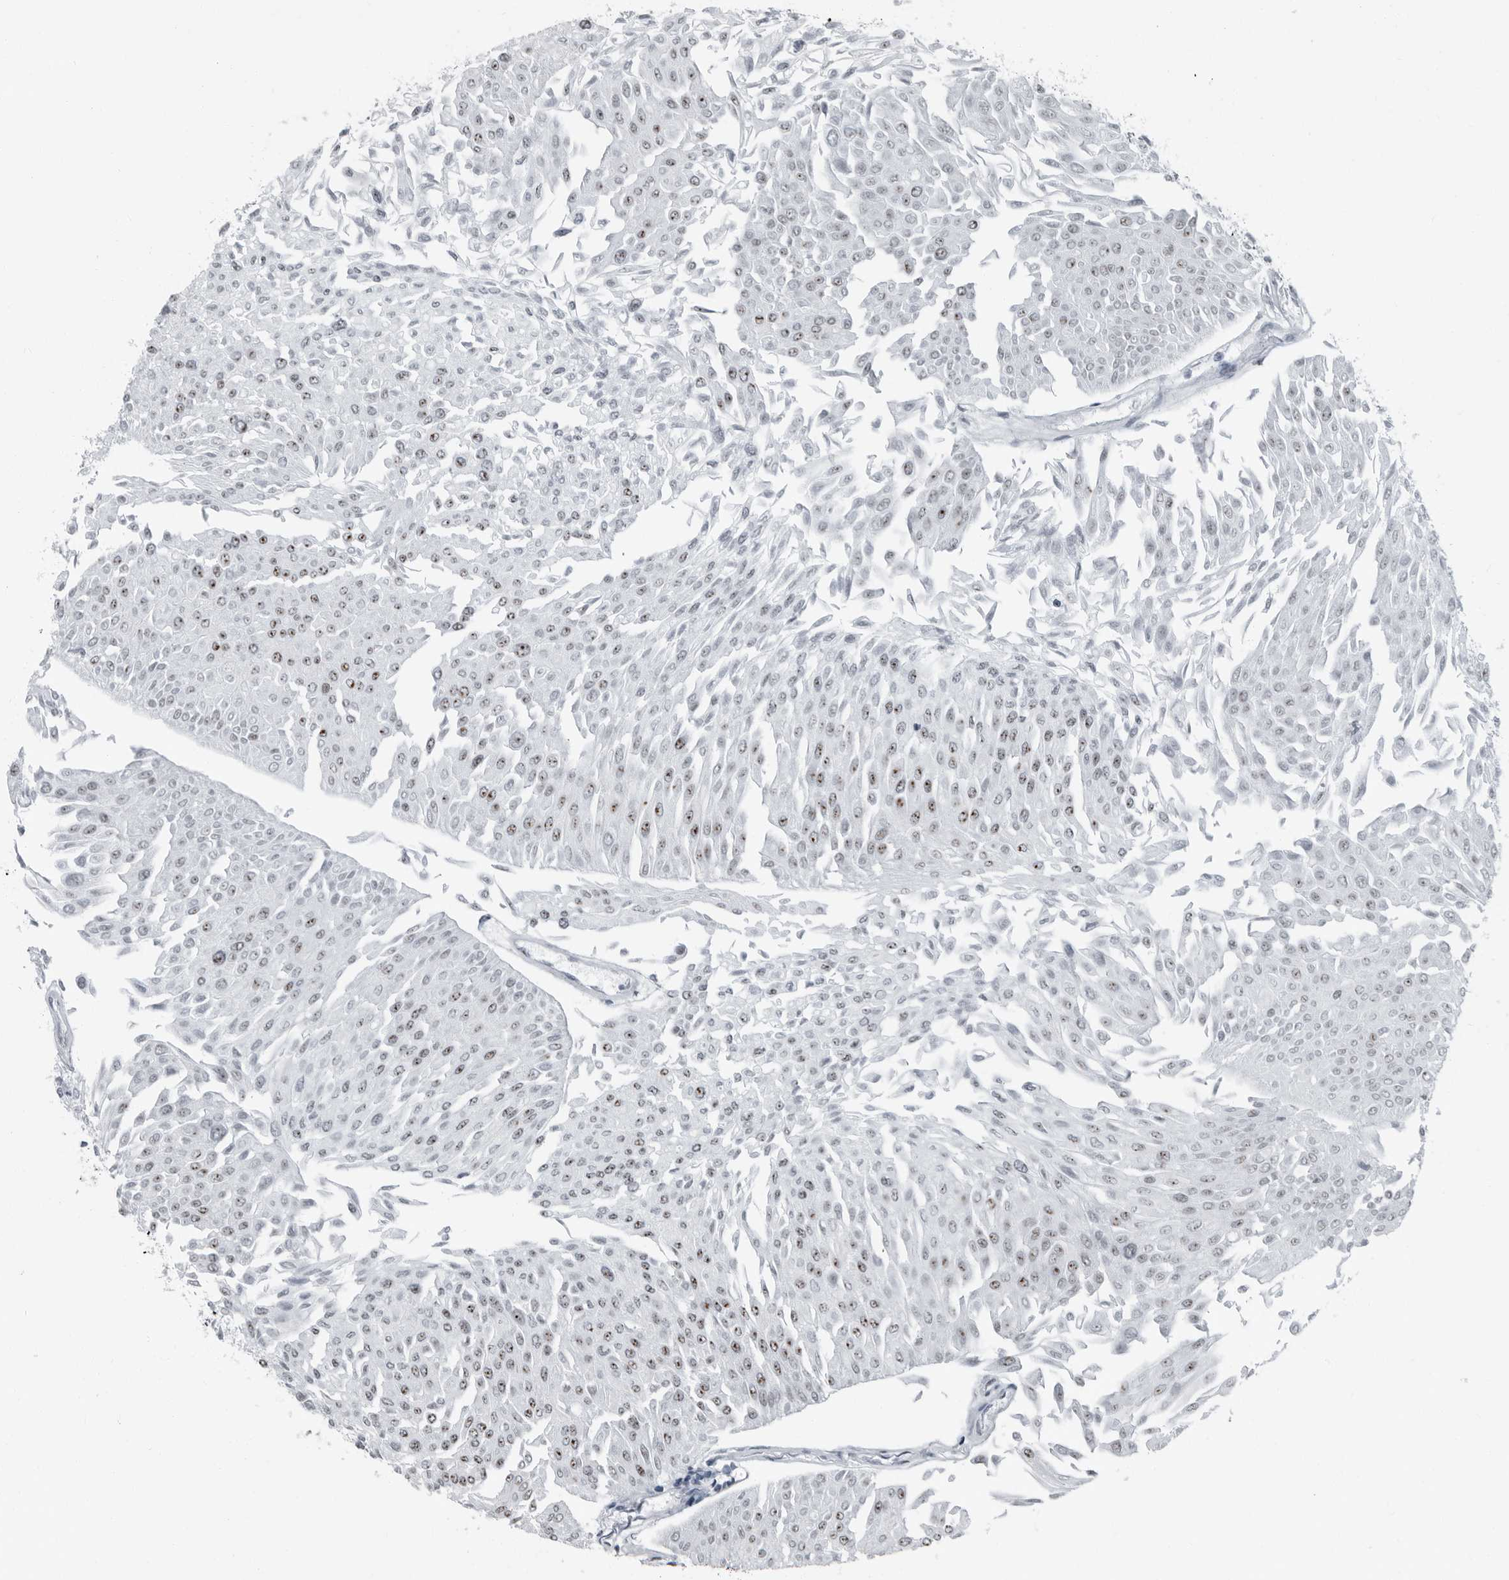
{"staining": {"intensity": "moderate", "quantity": ">75%", "location": "nuclear"}, "tissue": "urothelial cancer", "cell_type": "Tumor cells", "image_type": "cancer", "snomed": [{"axis": "morphology", "description": "Urothelial carcinoma, Low grade"}, {"axis": "topography", "description": "Urinary bladder"}], "caption": "The micrograph exhibits immunohistochemical staining of urothelial cancer. There is moderate nuclear staining is present in about >75% of tumor cells.", "gene": "PDCD11", "patient": {"sex": "male", "age": 67}}